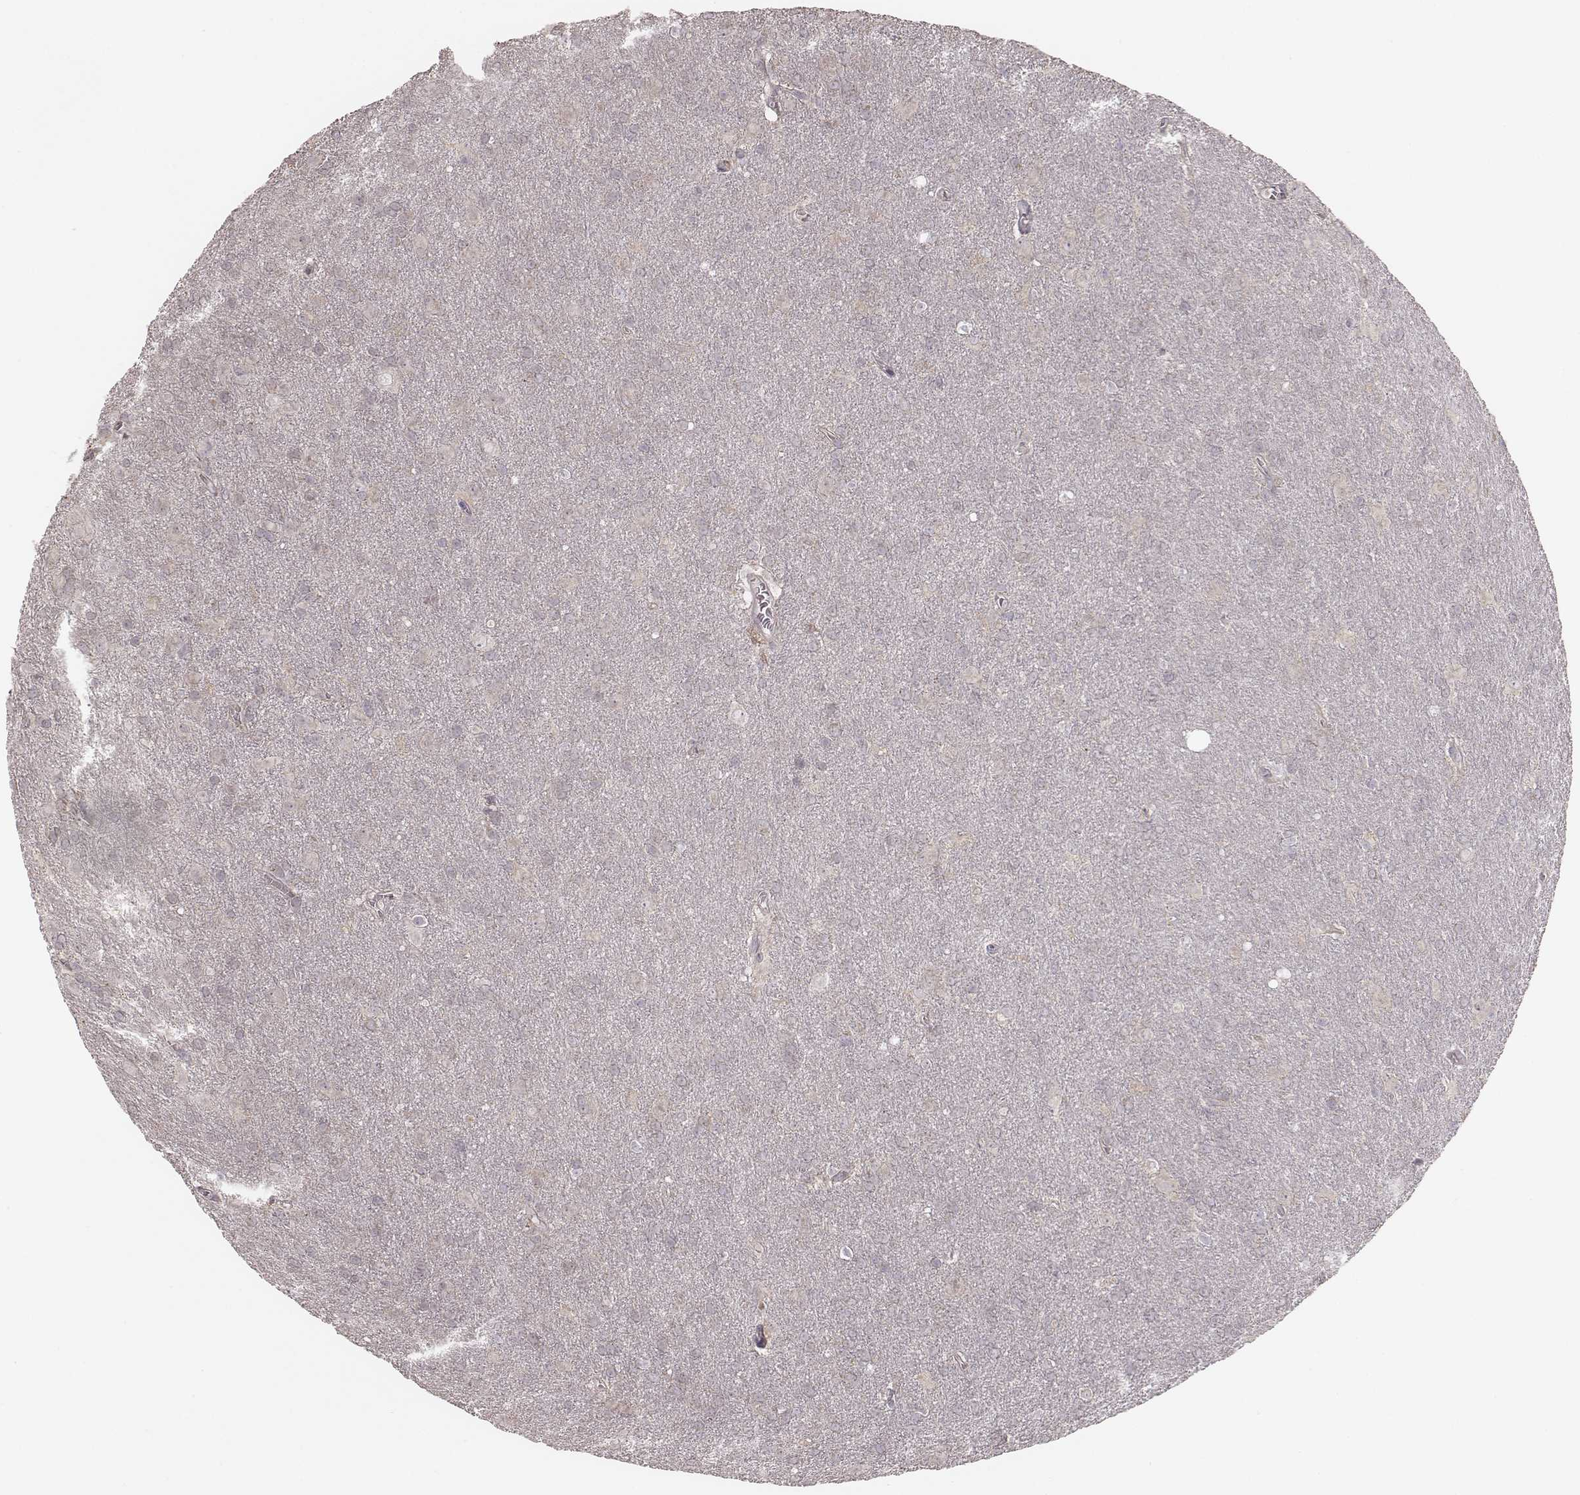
{"staining": {"intensity": "negative", "quantity": "none", "location": "none"}, "tissue": "glioma", "cell_type": "Tumor cells", "image_type": "cancer", "snomed": [{"axis": "morphology", "description": "Glioma, malignant, Low grade"}, {"axis": "topography", "description": "Brain"}], "caption": "Immunohistochemistry histopathology image of glioma stained for a protein (brown), which displays no staining in tumor cells. Brightfield microscopy of immunohistochemistry (IHC) stained with DAB (brown) and hematoxylin (blue), captured at high magnification.", "gene": "TDRD5", "patient": {"sex": "male", "age": 58}}